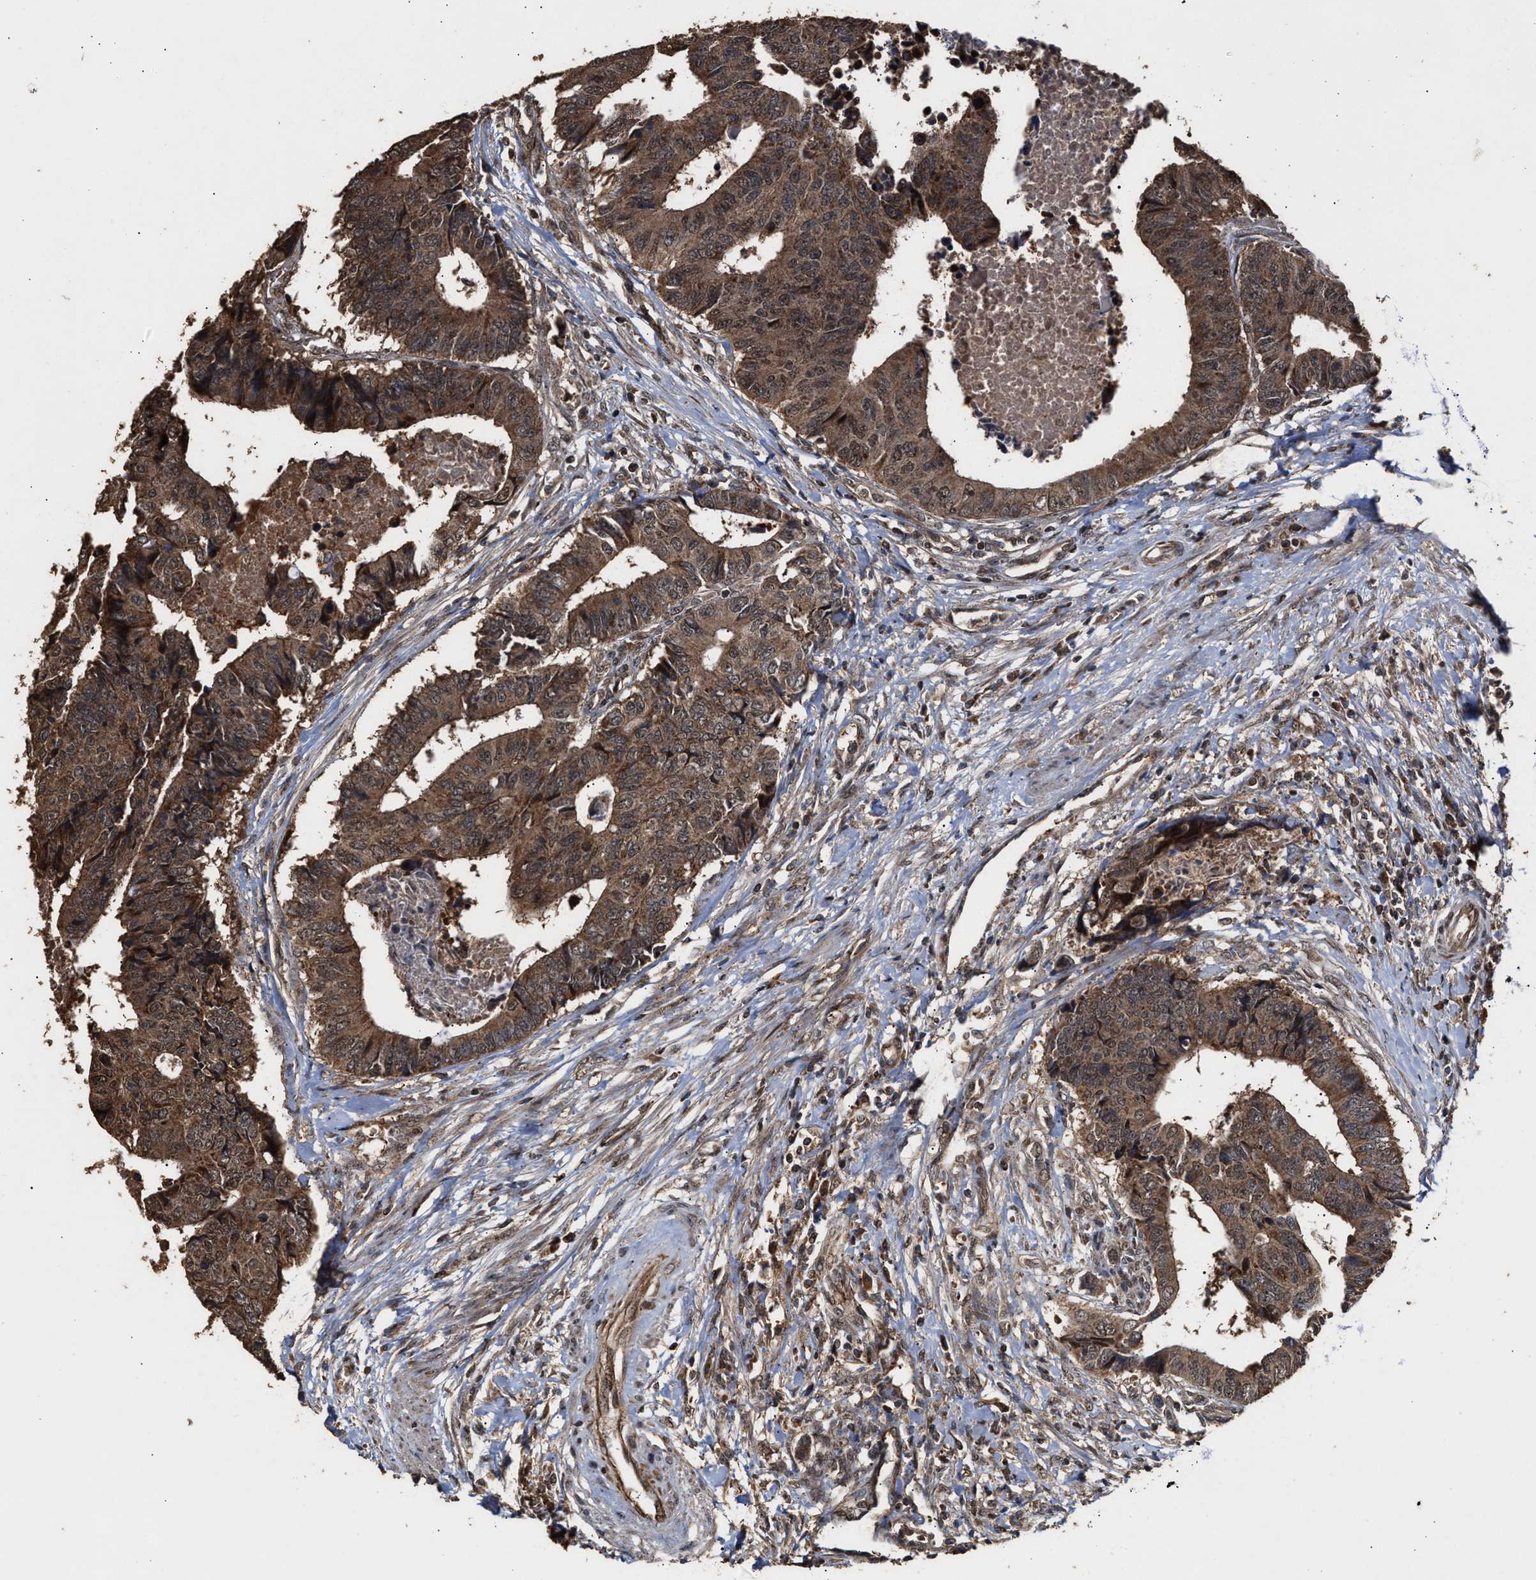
{"staining": {"intensity": "moderate", "quantity": ">75%", "location": "cytoplasmic/membranous"}, "tissue": "colorectal cancer", "cell_type": "Tumor cells", "image_type": "cancer", "snomed": [{"axis": "morphology", "description": "Adenocarcinoma, NOS"}, {"axis": "topography", "description": "Rectum"}], "caption": "Immunohistochemistry (IHC) image of human adenocarcinoma (colorectal) stained for a protein (brown), which shows medium levels of moderate cytoplasmic/membranous staining in about >75% of tumor cells.", "gene": "ZNHIT6", "patient": {"sex": "male", "age": 84}}